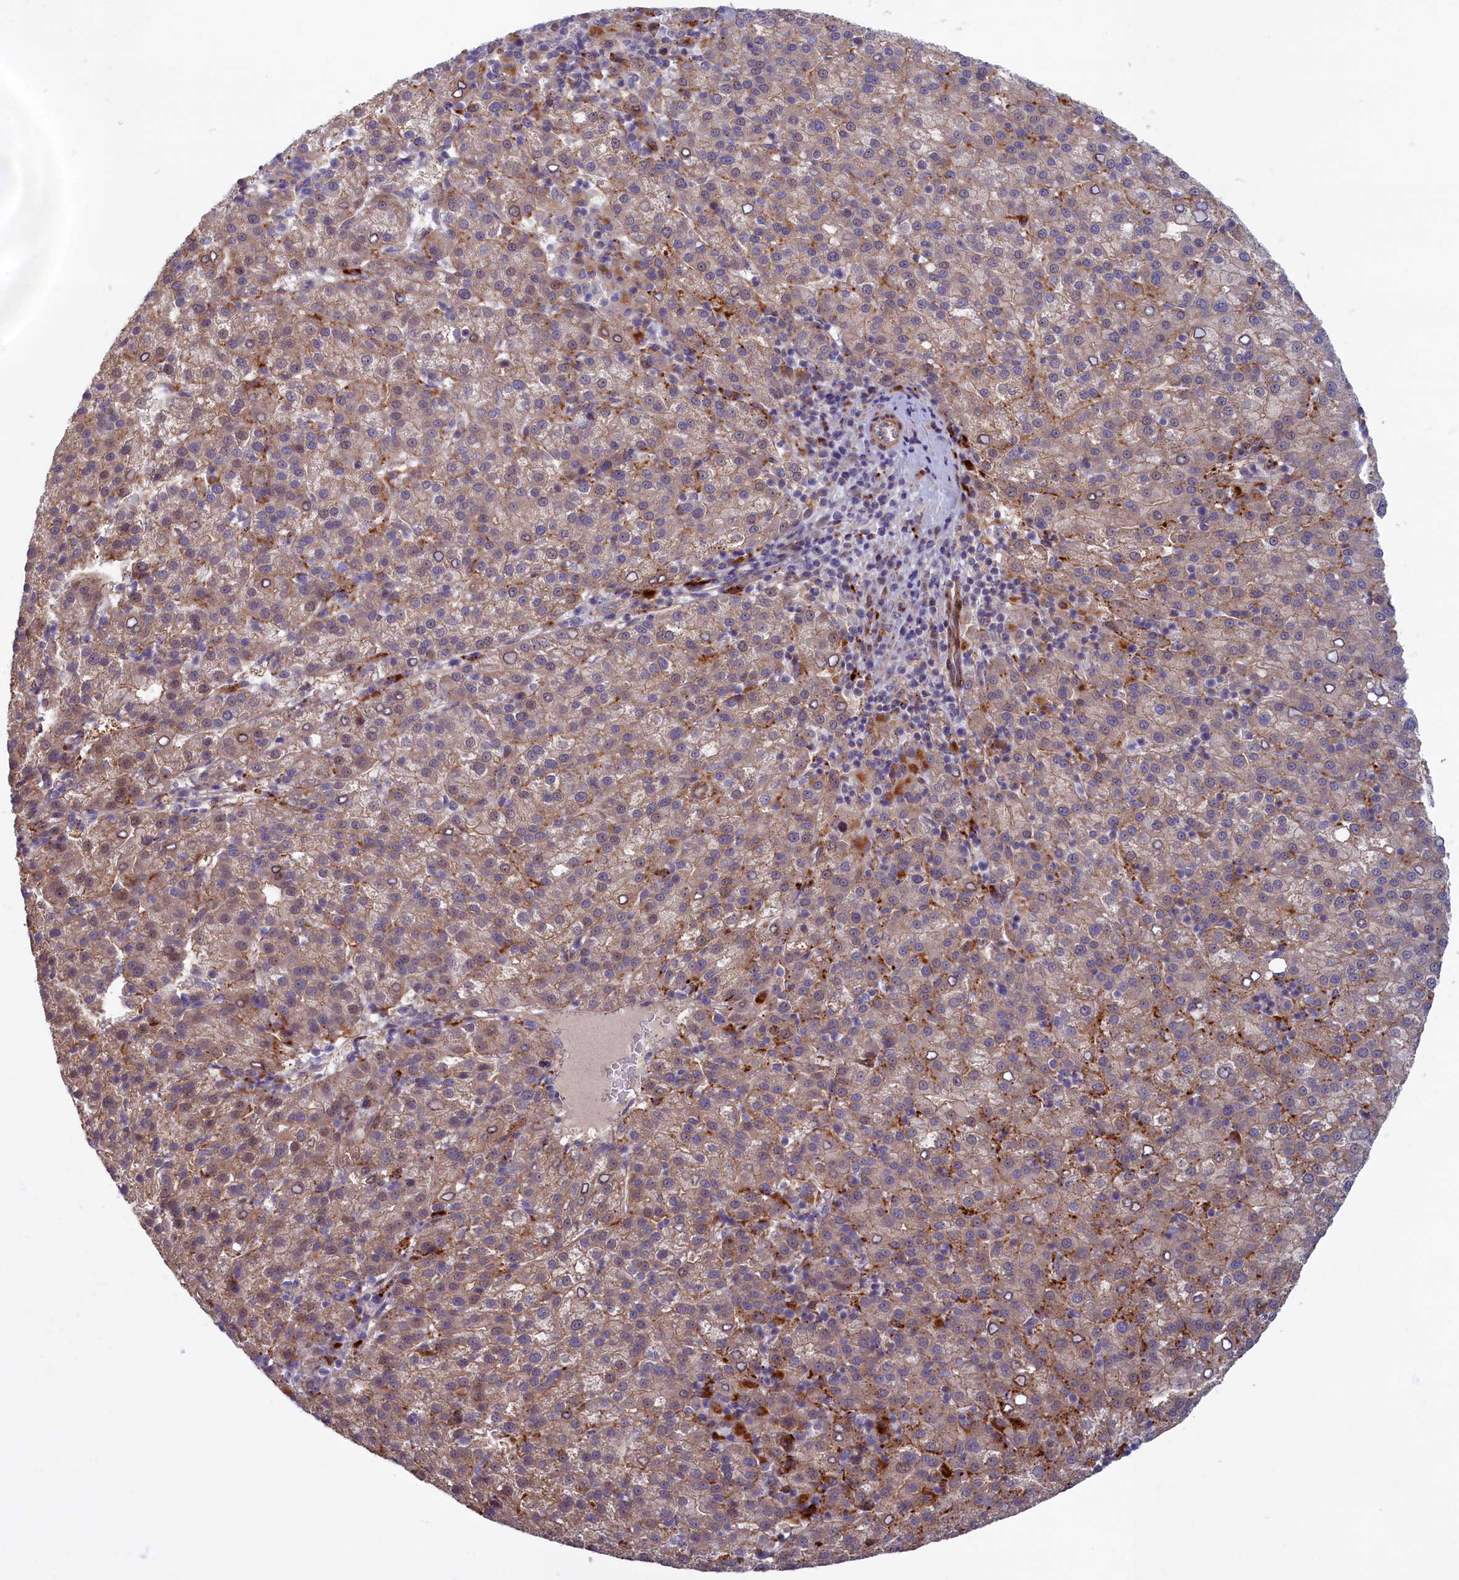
{"staining": {"intensity": "weak", "quantity": "<25%", "location": "cytoplasmic/membranous,nuclear"}, "tissue": "liver cancer", "cell_type": "Tumor cells", "image_type": "cancer", "snomed": [{"axis": "morphology", "description": "Carcinoma, Hepatocellular, NOS"}, {"axis": "topography", "description": "Liver"}], "caption": "Immunohistochemistry of liver cancer reveals no staining in tumor cells.", "gene": "FCSK", "patient": {"sex": "female", "age": 58}}